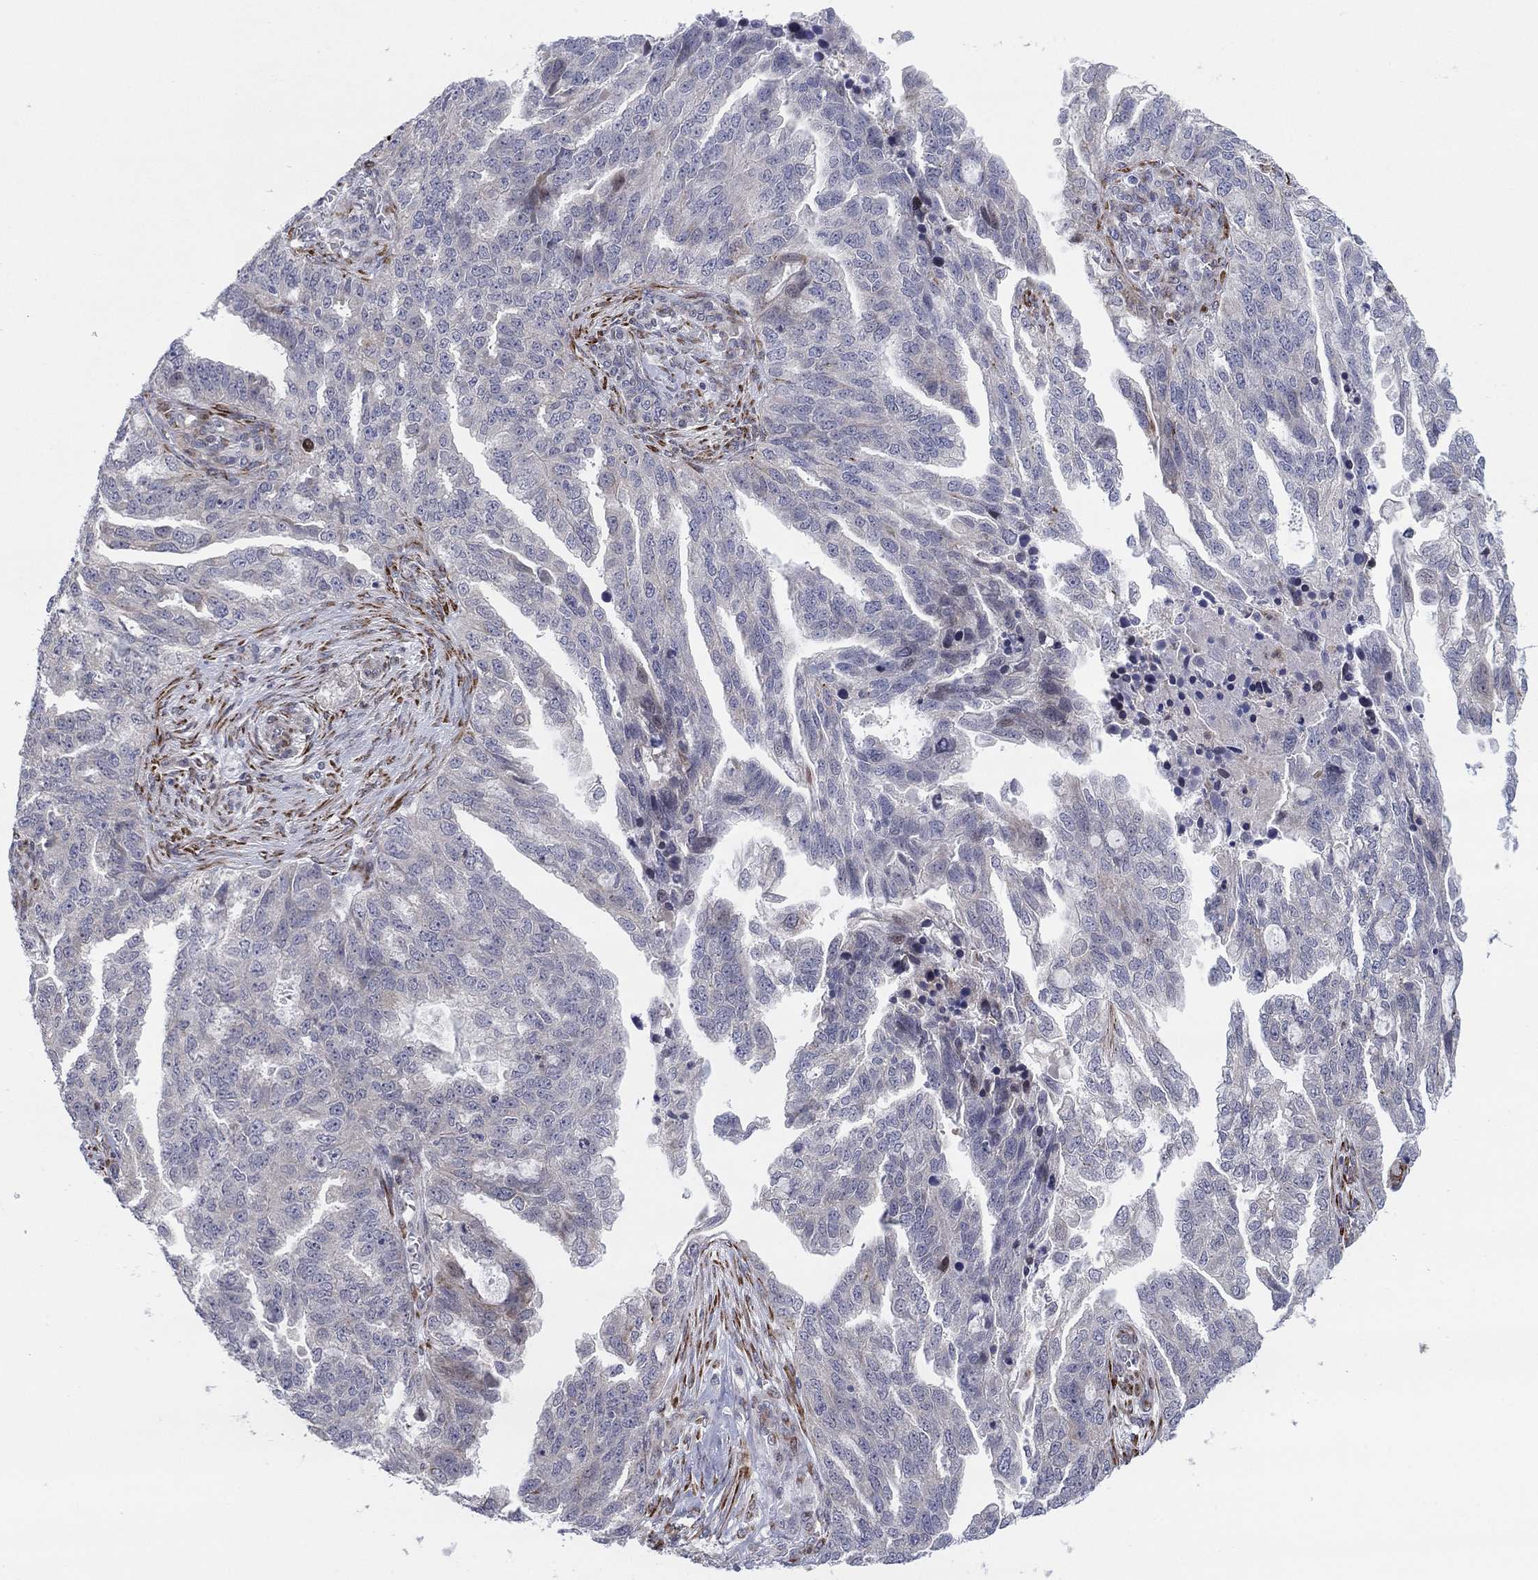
{"staining": {"intensity": "negative", "quantity": "none", "location": "none"}, "tissue": "ovarian cancer", "cell_type": "Tumor cells", "image_type": "cancer", "snomed": [{"axis": "morphology", "description": "Cystadenocarcinoma, serous, NOS"}, {"axis": "topography", "description": "Ovary"}], "caption": "This photomicrograph is of ovarian cancer (serous cystadenocarcinoma) stained with immunohistochemistry to label a protein in brown with the nuclei are counter-stained blue. There is no staining in tumor cells. (DAB (3,3'-diaminobenzidine) immunohistochemistry (IHC), high magnification).", "gene": "TTC21B", "patient": {"sex": "female", "age": 51}}